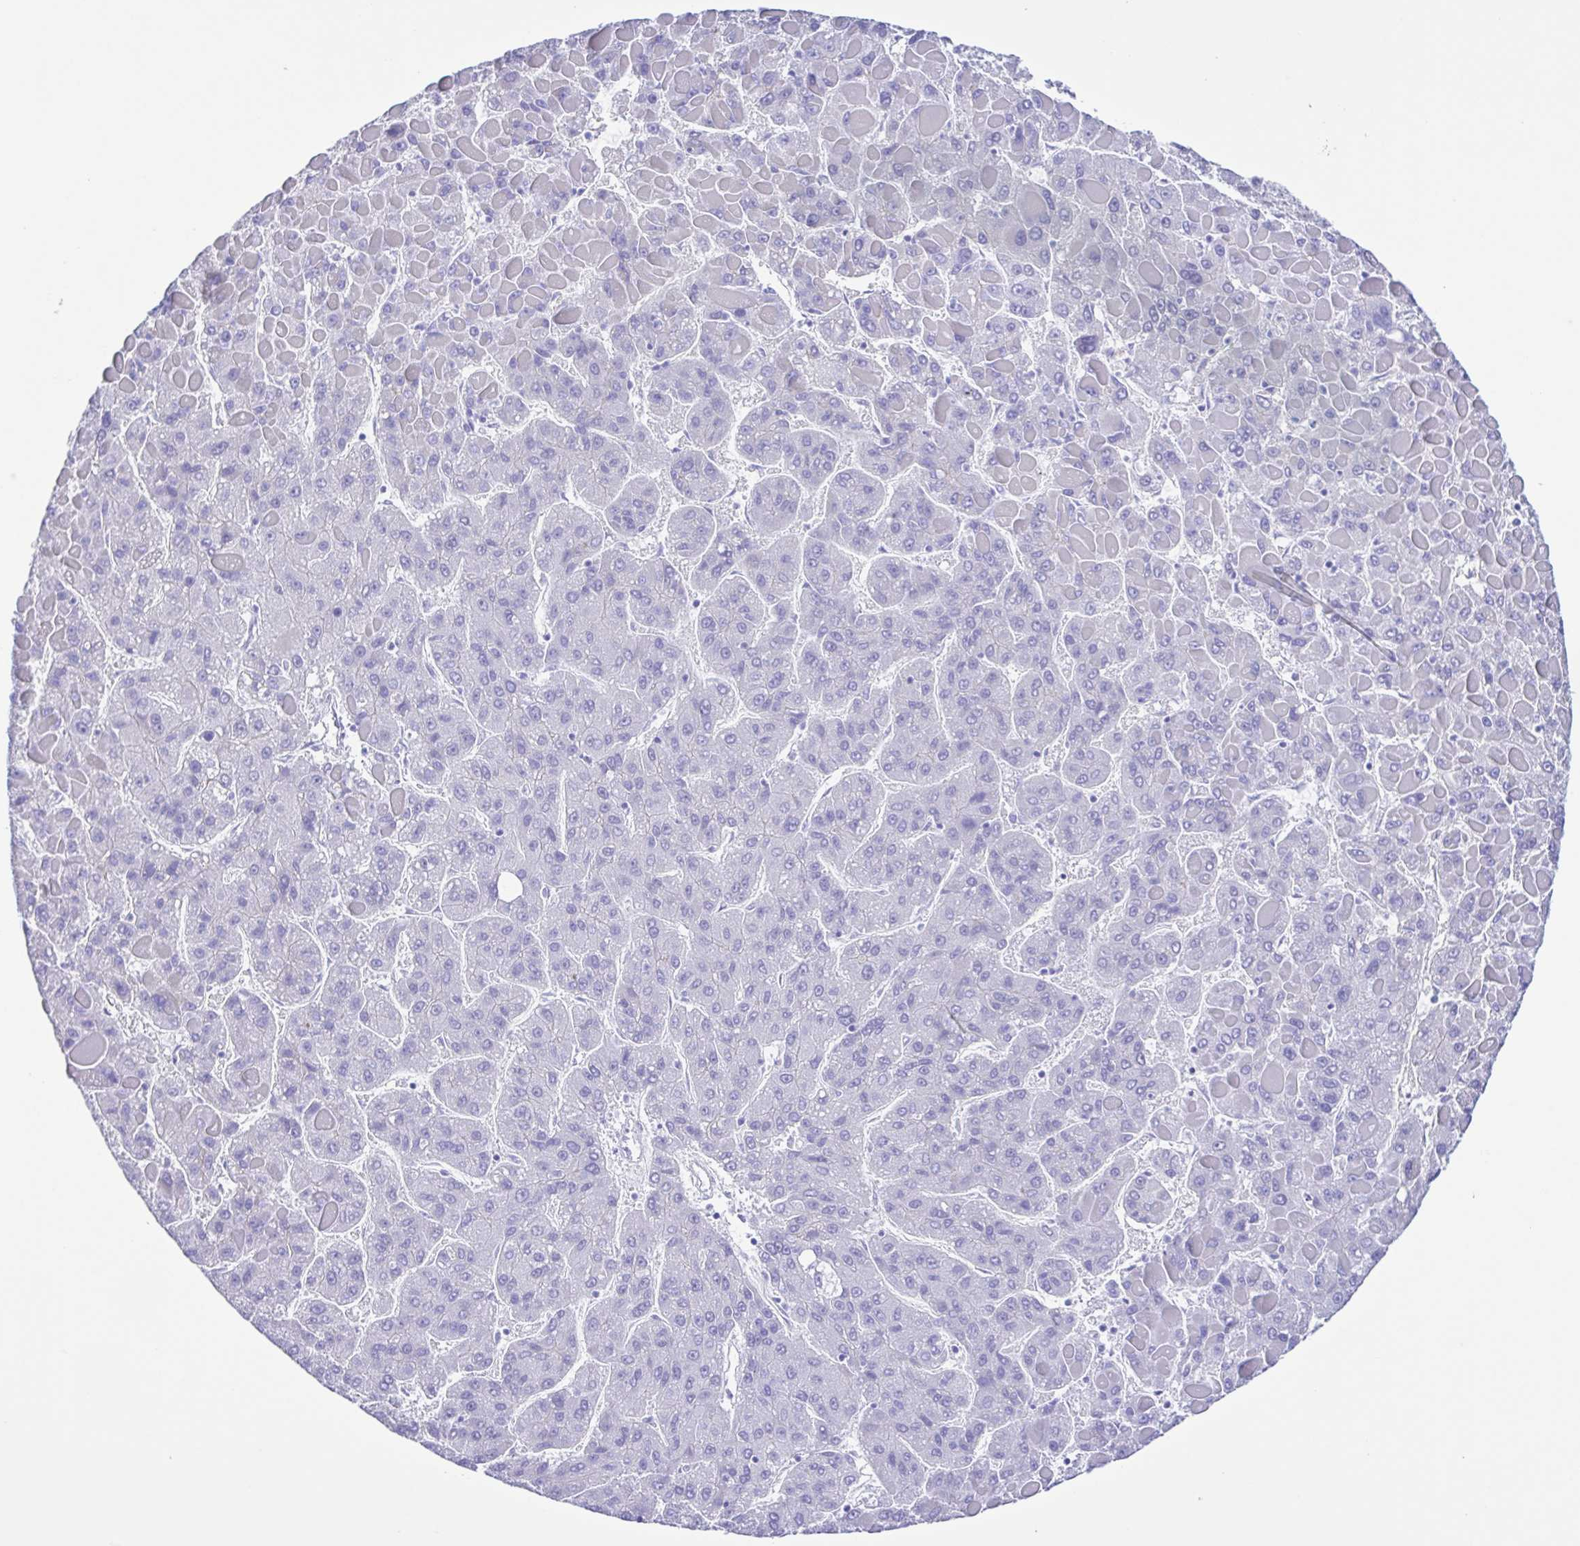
{"staining": {"intensity": "negative", "quantity": "none", "location": "none"}, "tissue": "liver cancer", "cell_type": "Tumor cells", "image_type": "cancer", "snomed": [{"axis": "morphology", "description": "Carcinoma, Hepatocellular, NOS"}, {"axis": "topography", "description": "Liver"}], "caption": "High magnification brightfield microscopy of hepatocellular carcinoma (liver) stained with DAB (brown) and counterstained with hematoxylin (blue): tumor cells show no significant expression. (Immunohistochemistry, brightfield microscopy, high magnification).", "gene": "CYP11A1", "patient": {"sex": "female", "age": 82}}